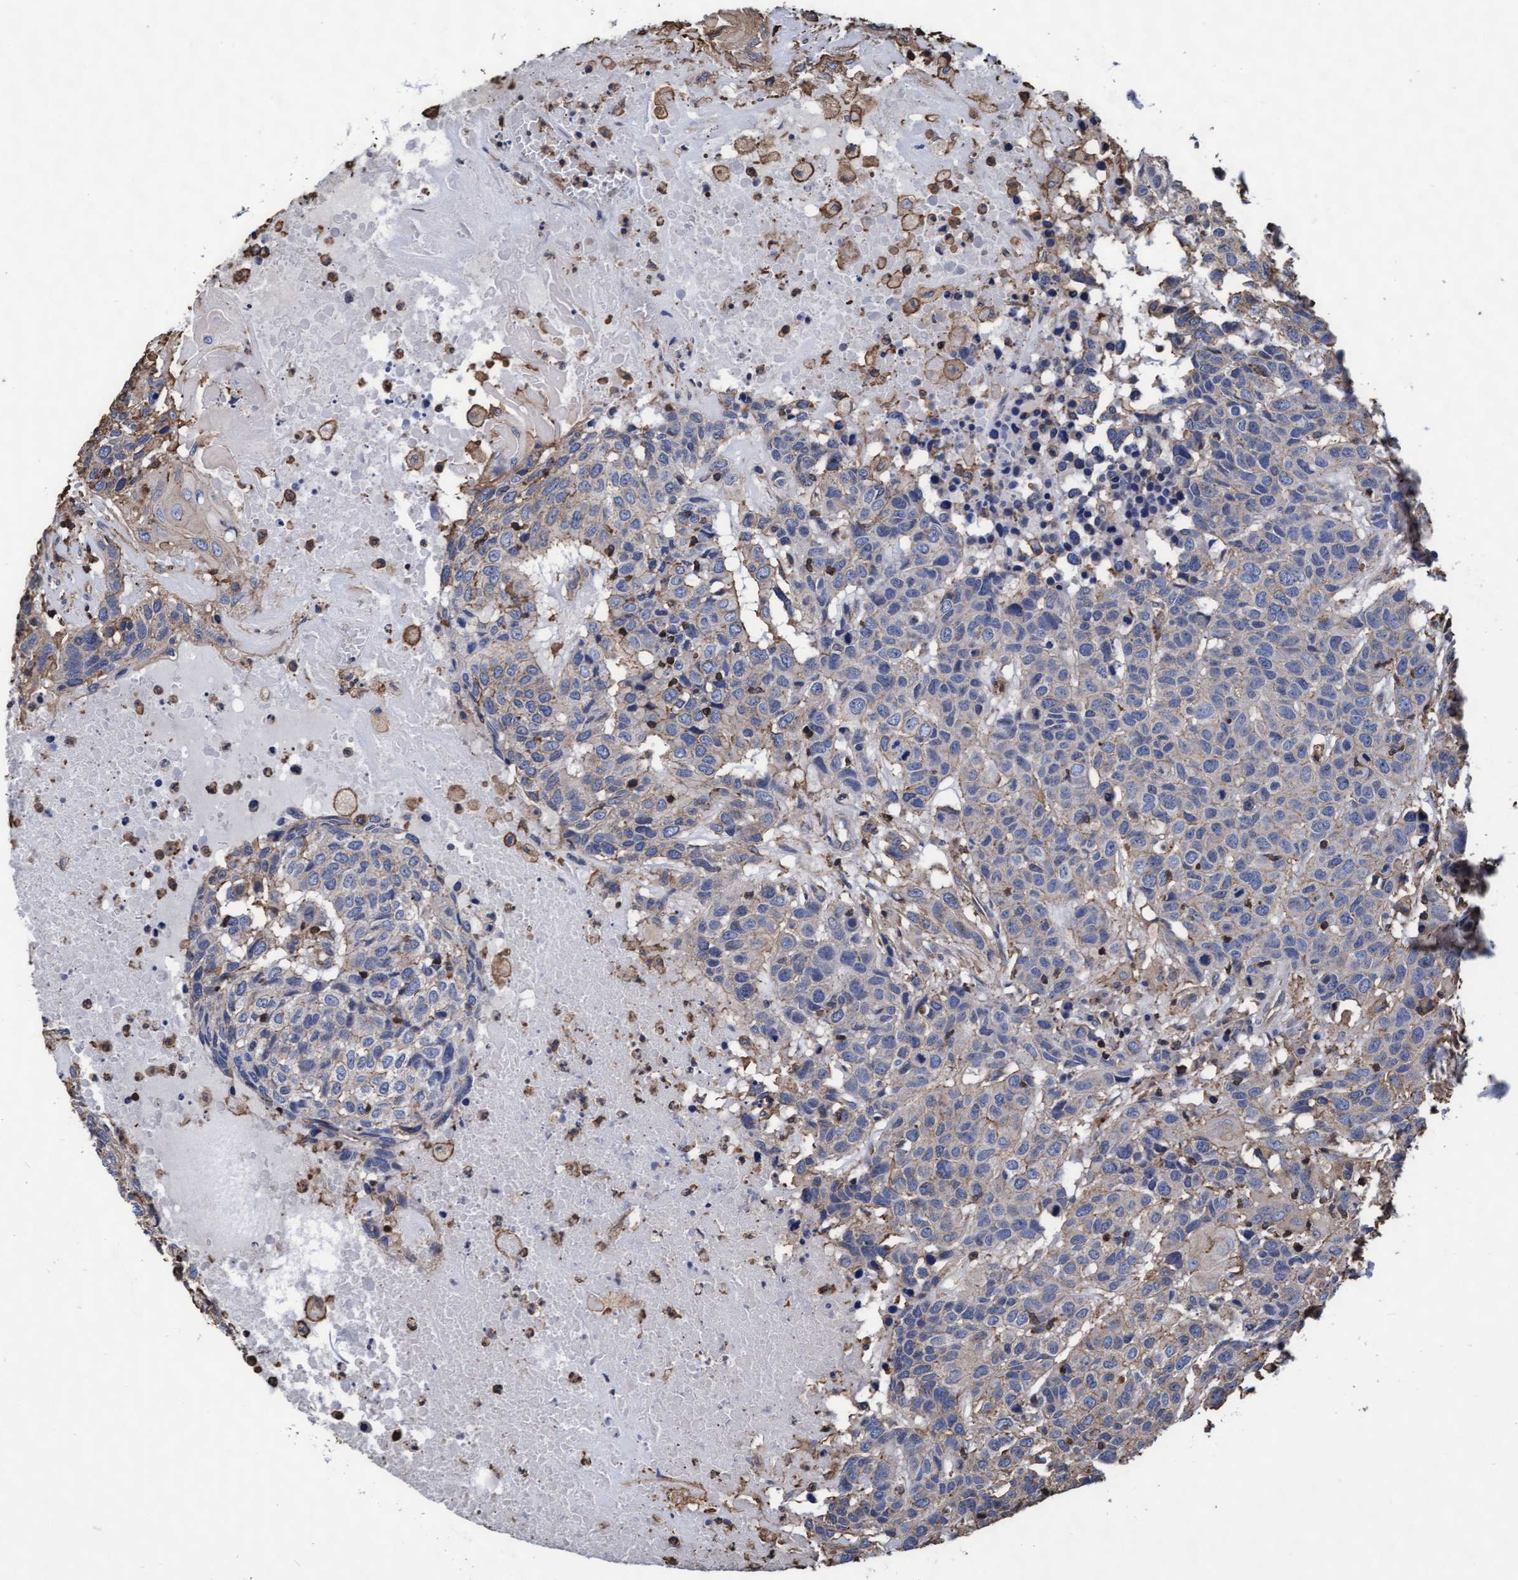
{"staining": {"intensity": "weak", "quantity": "<25%", "location": "cytoplasmic/membranous"}, "tissue": "head and neck cancer", "cell_type": "Tumor cells", "image_type": "cancer", "snomed": [{"axis": "morphology", "description": "Squamous cell carcinoma, NOS"}, {"axis": "topography", "description": "Head-Neck"}], "caption": "This is an immunohistochemistry micrograph of human squamous cell carcinoma (head and neck). There is no positivity in tumor cells.", "gene": "GRHPR", "patient": {"sex": "male", "age": 66}}